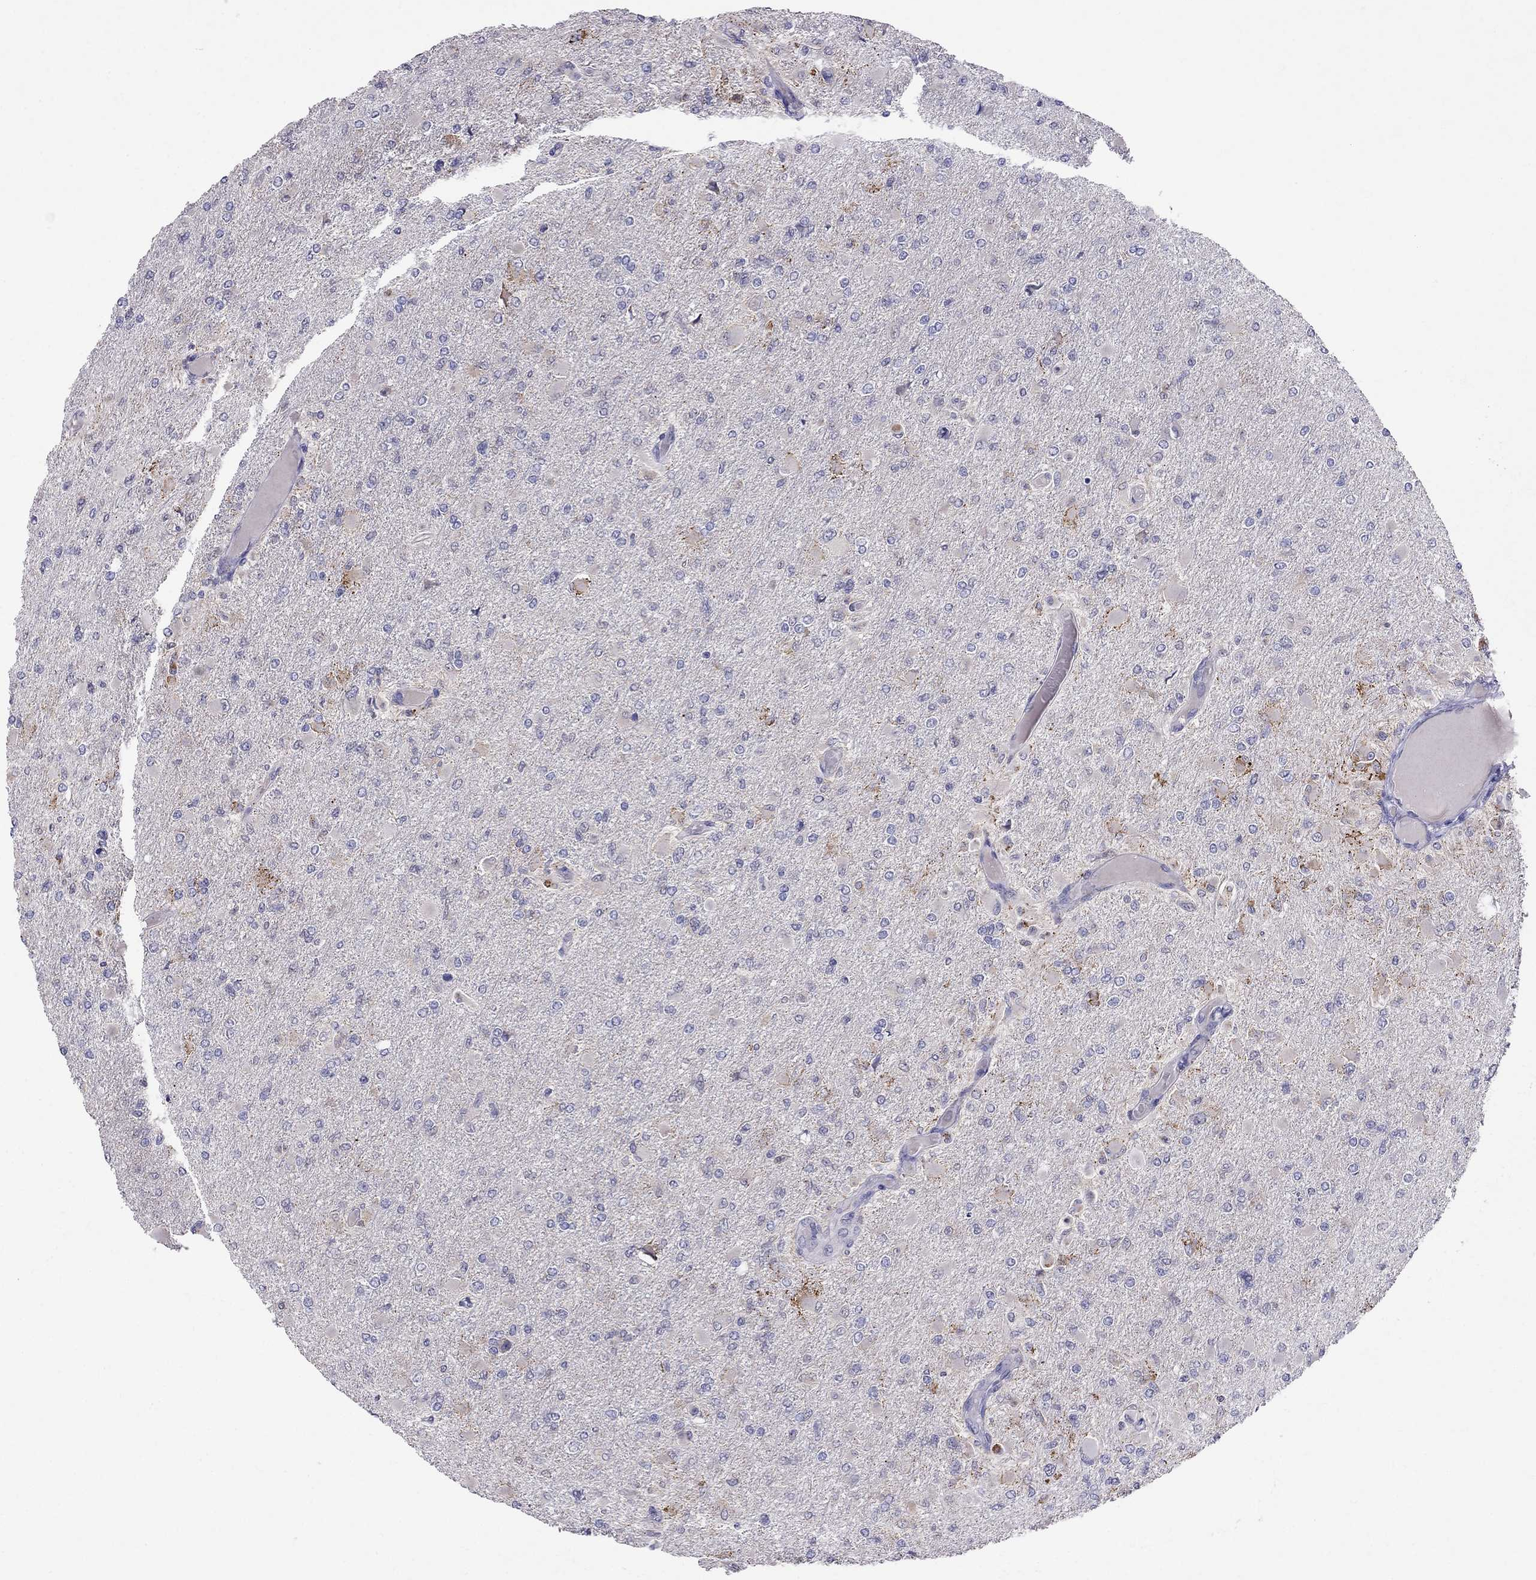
{"staining": {"intensity": "negative", "quantity": "none", "location": "none"}, "tissue": "glioma", "cell_type": "Tumor cells", "image_type": "cancer", "snomed": [{"axis": "morphology", "description": "Glioma, malignant, High grade"}, {"axis": "topography", "description": "Cerebral cortex"}], "caption": "Tumor cells are negative for protein expression in human glioma.", "gene": "MYO3B", "patient": {"sex": "female", "age": 36}}